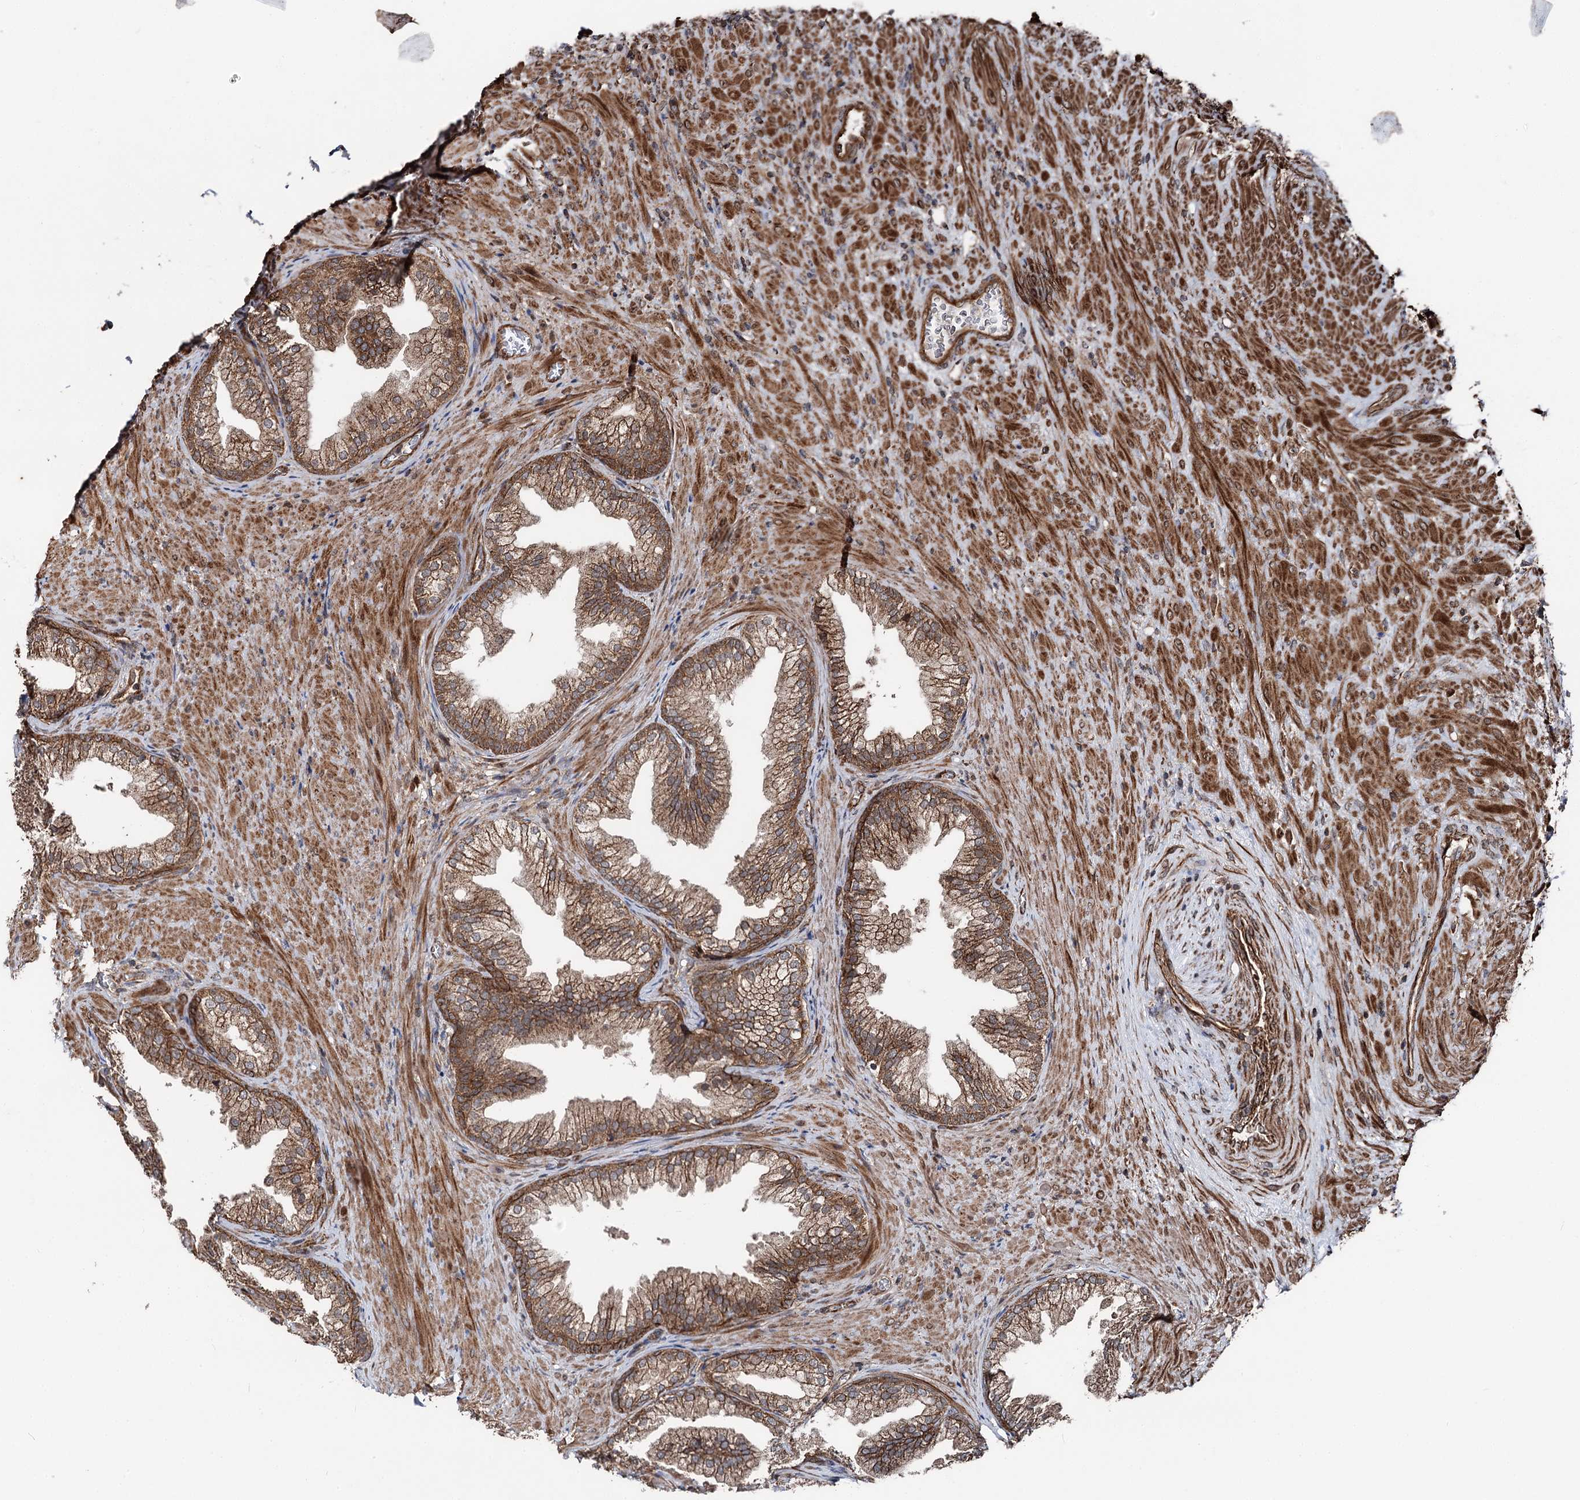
{"staining": {"intensity": "moderate", "quantity": ">75%", "location": "cytoplasmic/membranous"}, "tissue": "prostate", "cell_type": "Glandular cells", "image_type": "normal", "snomed": [{"axis": "morphology", "description": "Normal tissue, NOS"}, {"axis": "topography", "description": "Prostate"}], "caption": "Protein expression analysis of benign human prostate reveals moderate cytoplasmic/membranous staining in about >75% of glandular cells. (IHC, brightfield microscopy, high magnification).", "gene": "ITFG2", "patient": {"sex": "male", "age": 76}}